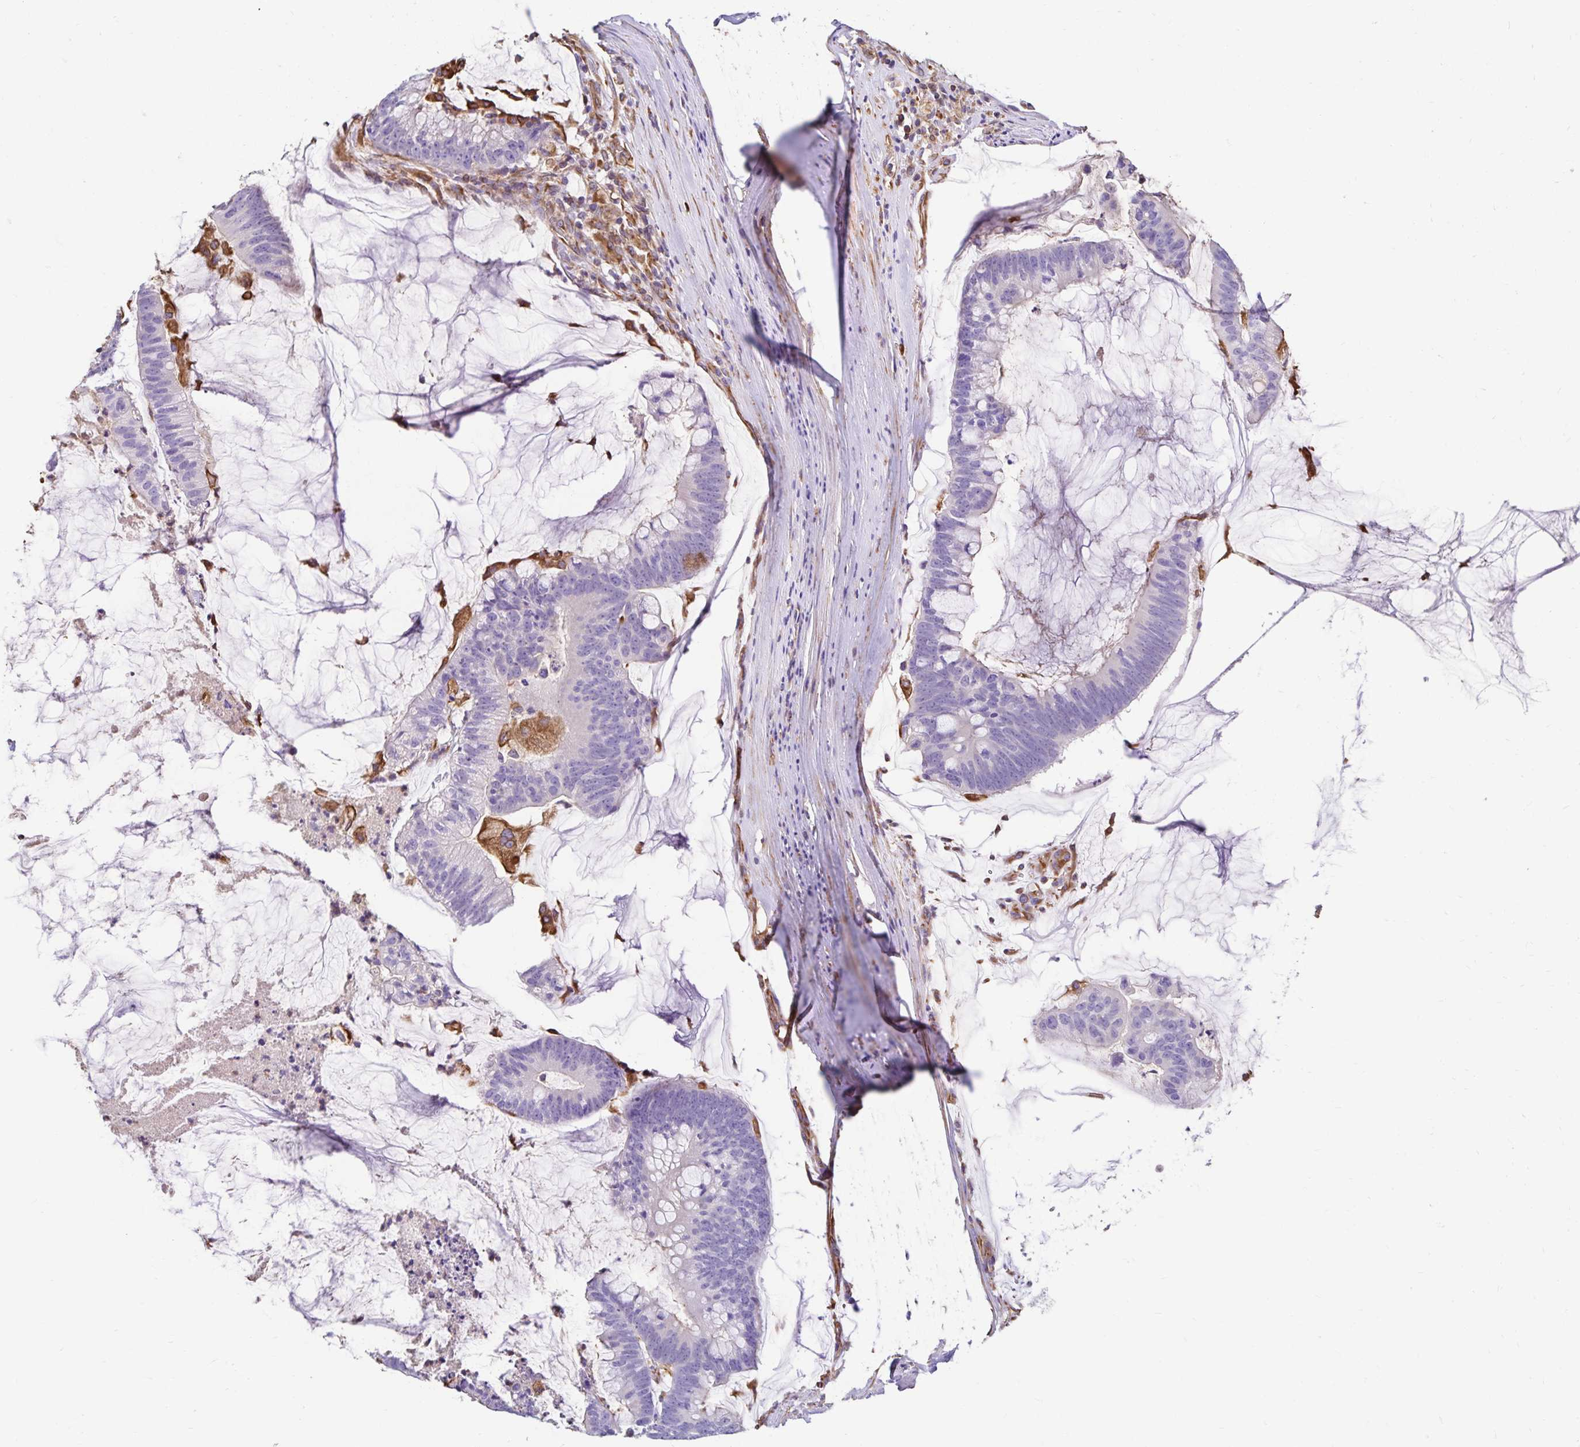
{"staining": {"intensity": "negative", "quantity": "none", "location": "none"}, "tissue": "colorectal cancer", "cell_type": "Tumor cells", "image_type": "cancer", "snomed": [{"axis": "morphology", "description": "Adenocarcinoma, NOS"}, {"axis": "topography", "description": "Colon"}], "caption": "A high-resolution photomicrograph shows IHC staining of colorectal cancer, which displays no significant staining in tumor cells.", "gene": "TRPV6", "patient": {"sex": "male", "age": 62}}